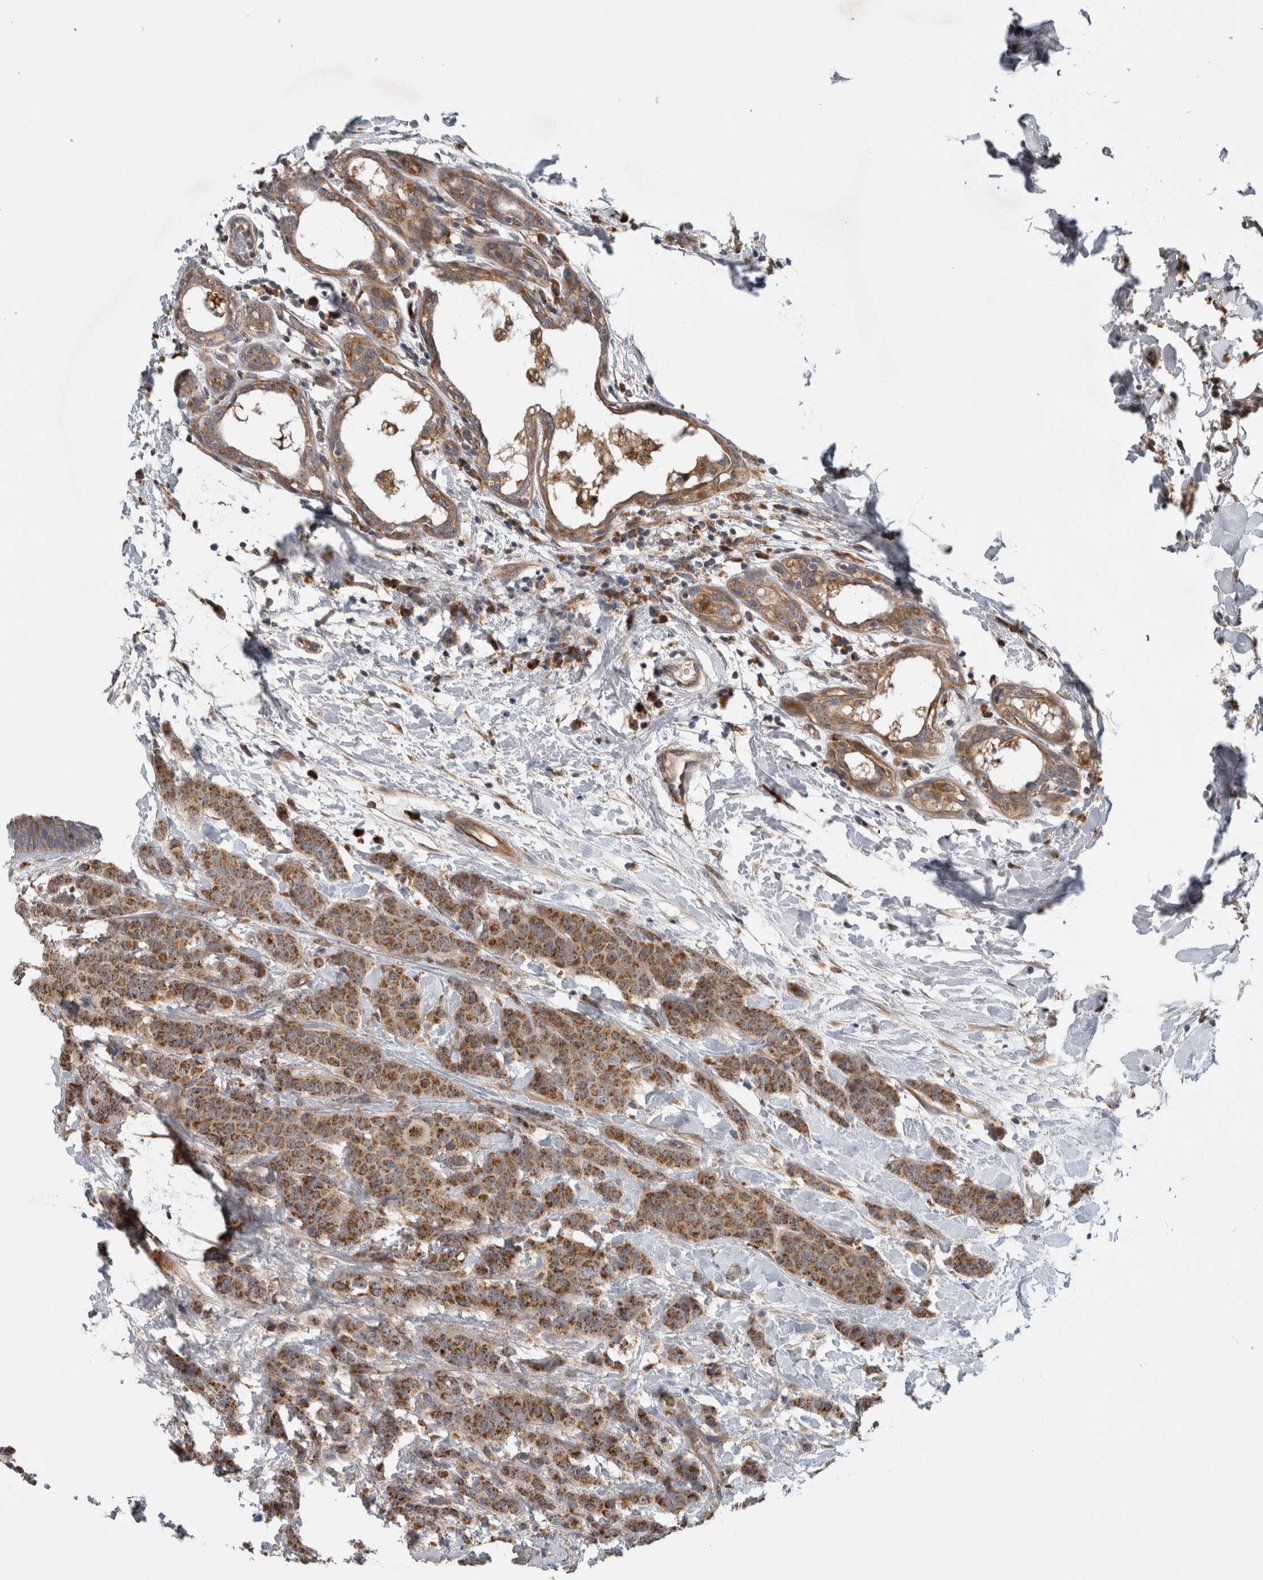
{"staining": {"intensity": "moderate", "quantity": ">75%", "location": "cytoplasmic/membranous"}, "tissue": "breast cancer", "cell_type": "Tumor cells", "image_type": "cancer", "snomed": [{"axis": "morphology", "description": "Normal tissue, NOS"}, {"axis": "morphology", "description": "Duct carcinoma"}, {"axis": "topography", "description": "Breast"}], "caption": "Breast intraductal carcinoma was stained to show a protein in brown. There is medium levels of moderate cytoplasmic/membranous expression in approximately >75% of tumor cells.", "gene": "ADGRL3", "patient": {"sex": "female", "age": 40}}